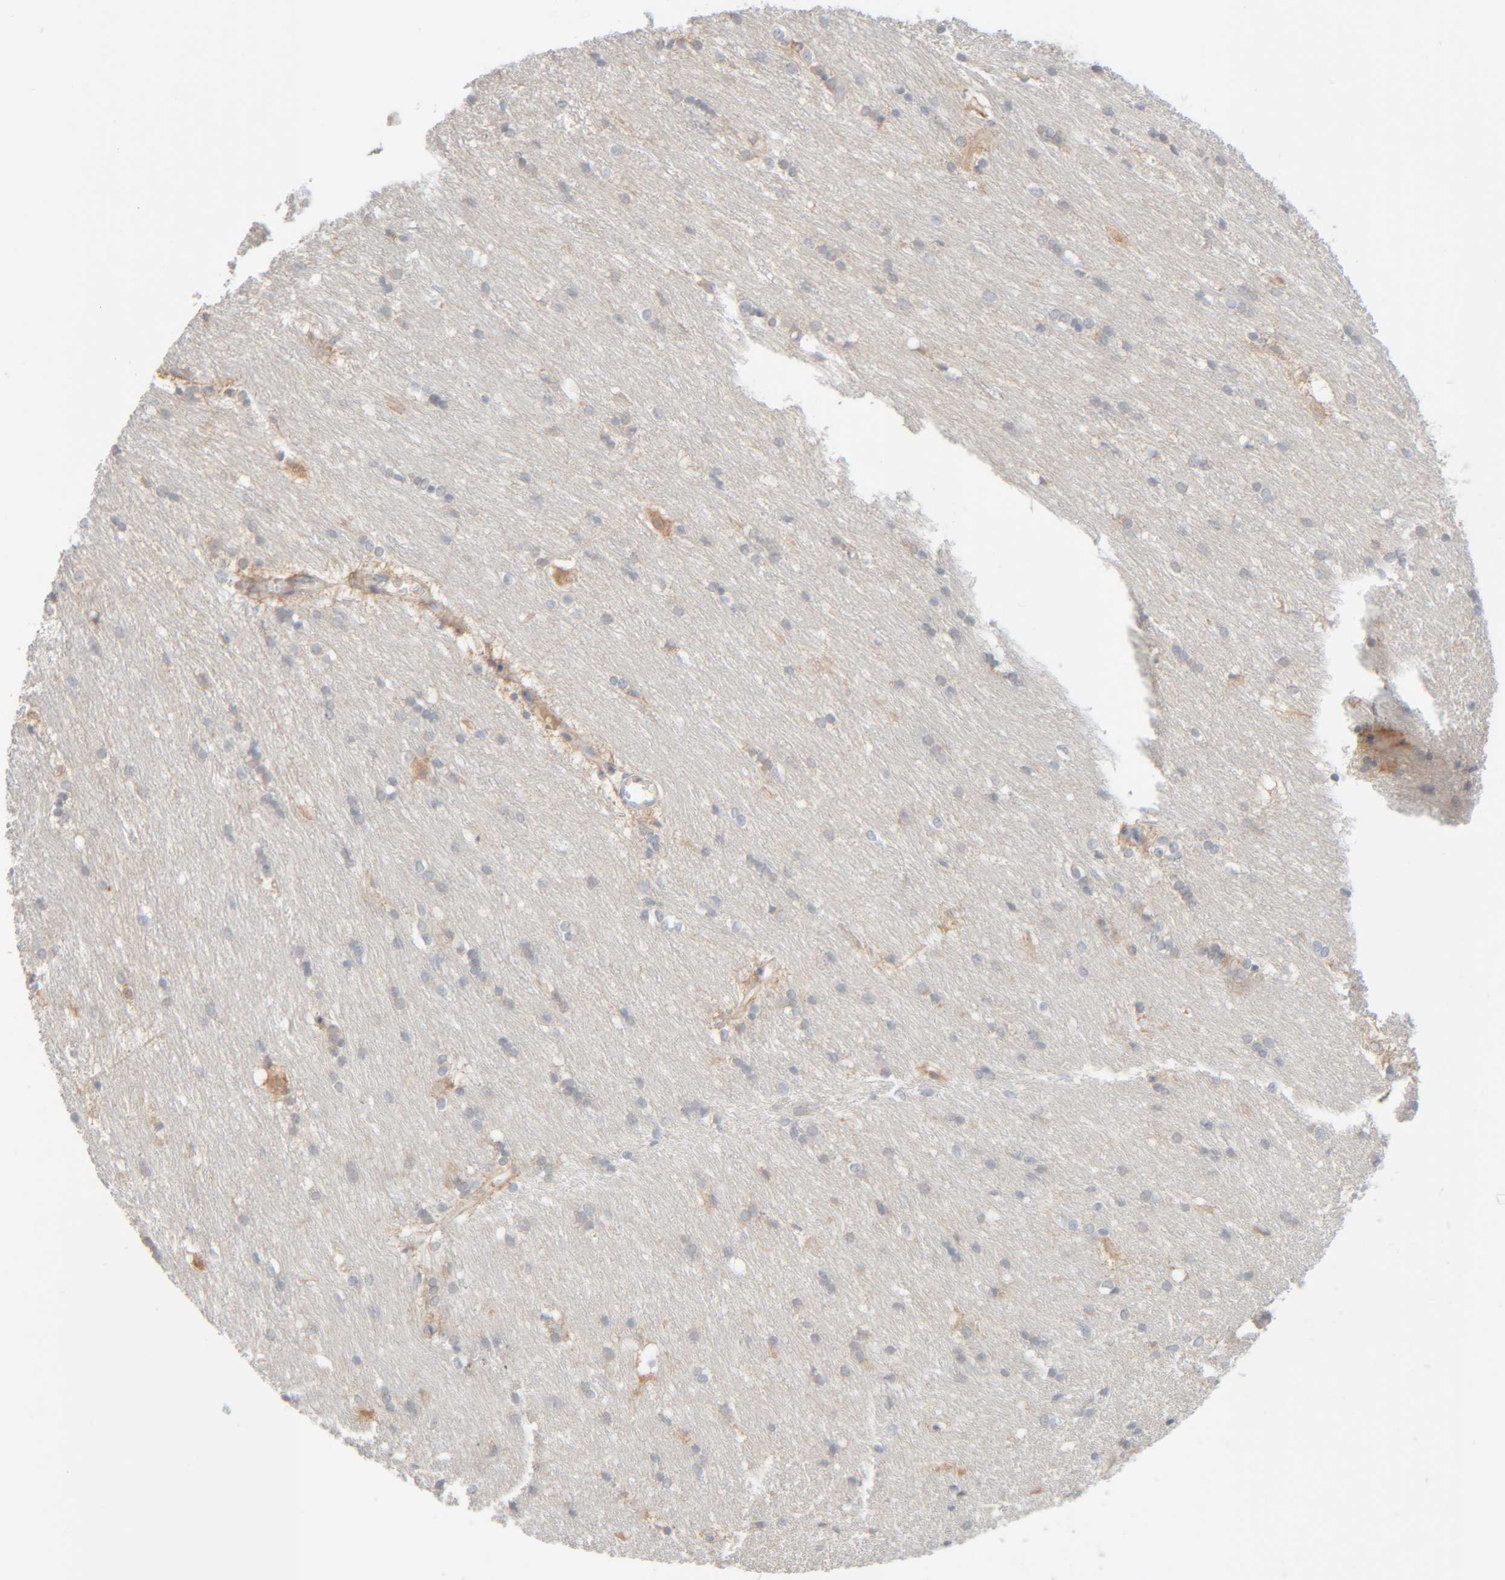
{"staining": {"intensity": "moderate", "quantity": "25%-75%", "location": "cytoplasmic/membranous"}, "tissue": "caudate", "cell_type": "Glial cells", "image_type": "normal", "snomed": [{"axis": "morphology", "description": "Normal tissue, NOS"}, {"axis": "topography", "description": "Lateral ventricle wall"}], "caption": "IHC of unremarkable caudate demonstrates medium levels of moderate cytoplasmic/membranous expression in about 25%-75% of glial cells.", "gene": "RIDA", "patient": {"sex": "female", "age": 19}}